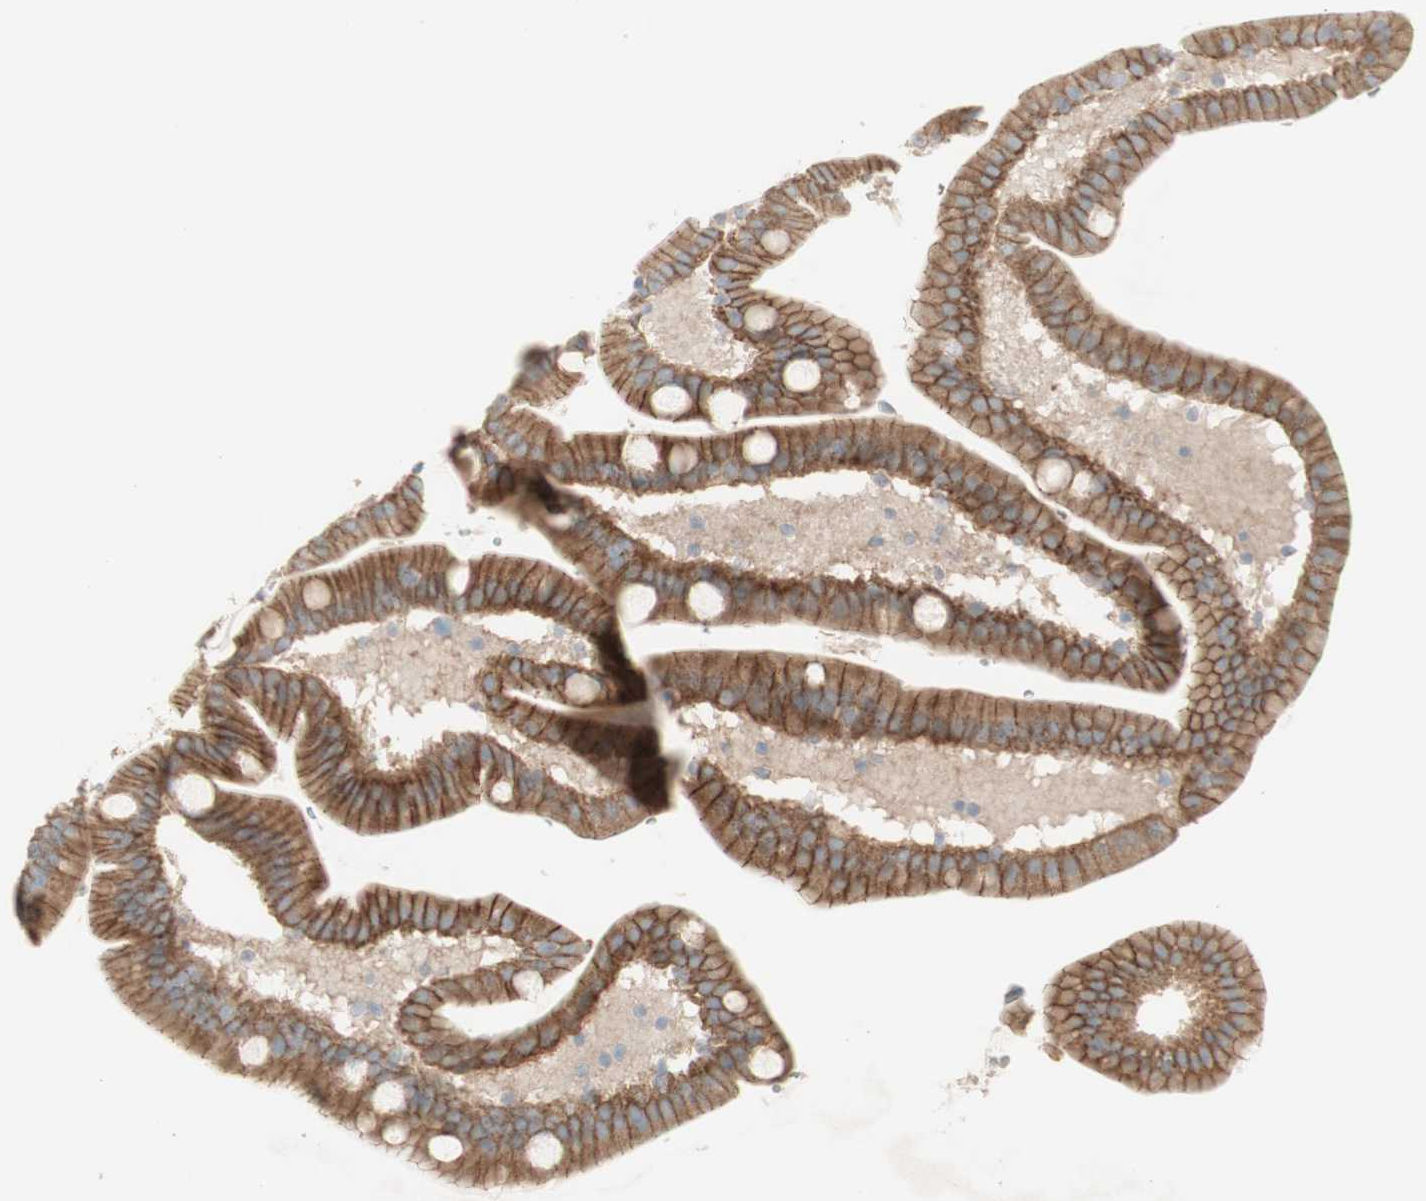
{"staining": {"intensity": "moderate", "quantity": ">75%", "location": "cytoplasmic/membranous"}, "tissue": "duodenum", "cell_type": "Glandular cells", "image_type": "normal", "snomed": [{"axis": "morphology", "description": "Normal tissue, NOS"}, {"axis": "topography", "description": "Duodenum"}], "caption": "This micrograph reveals unremarkable duodenum stained with immunohistochemistry (IHC) to label a protein in brown. The cytoplasmic/membranous of glandular cells show moderate positivity for the protein. Nuclei are counter-stained blue.", "gene": "PTGER4", "patient": {"sex": "male", "age": 54}}